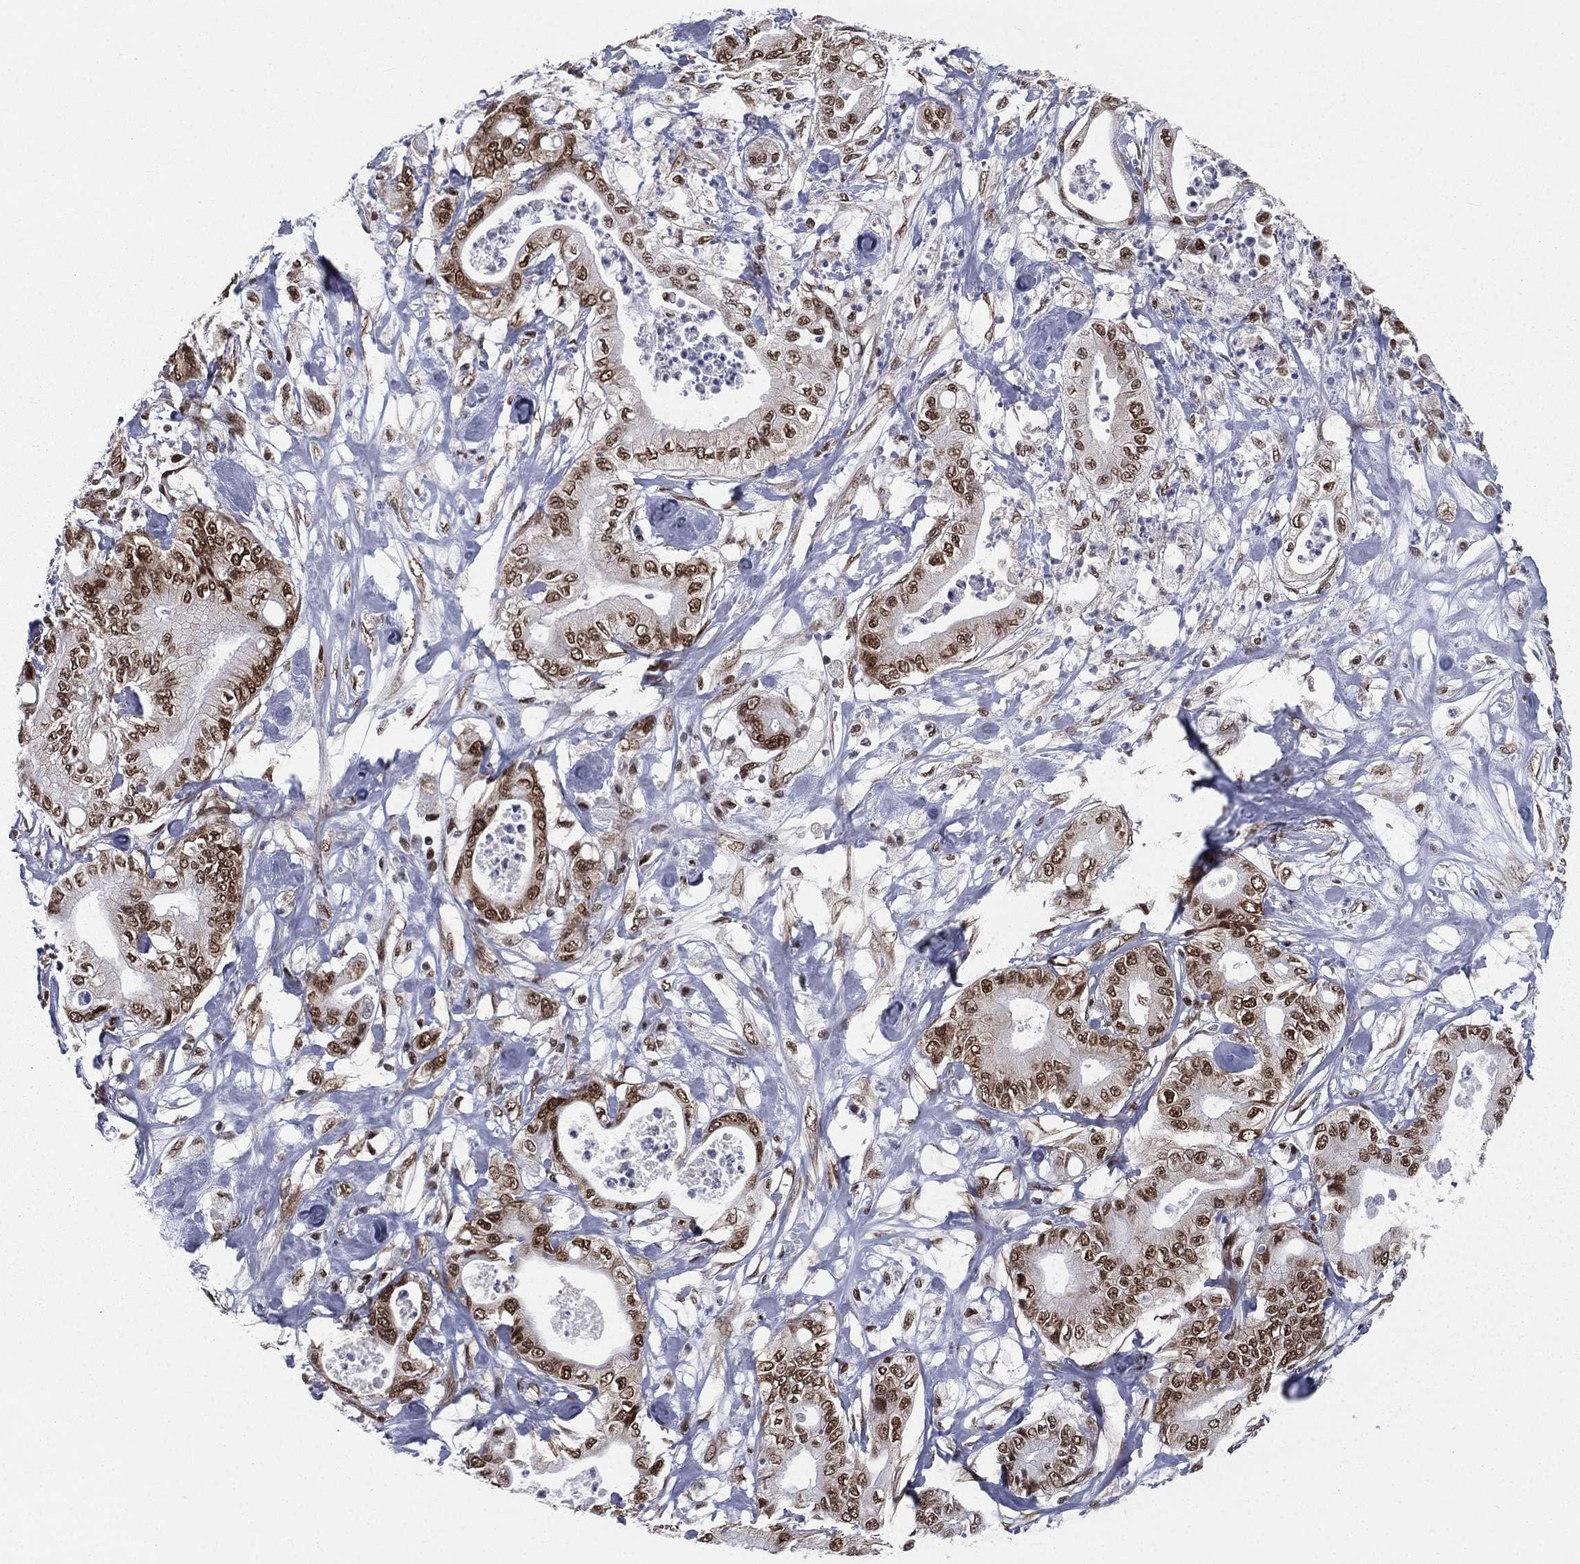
{"staining": {"intensity": "strong", "quantity": ">75%", "location": "nuclear"}, "tissue": "pancreatic cancer", "cell_type": "Tumor cells", "image_type": "cancer", "snomed": [{"axis": "morphology", "description": "Adenocarcinoma, NOS"}, {"axis": "topography", "description": "Pancreas"}], "caption": "A high amount of strong nuclear staining is appreciated in about >75% of tumor cells in adenocarcinoma (pancreatic) tissue. The staining is performed using DAB (3,3'-diaminobenzidine) brown chromogen to label protein expression. The nuclei are counter-stained blue using hematoxylin.", "gene": "FUBP3", "patient": {"sex": "male", "age": 71}}